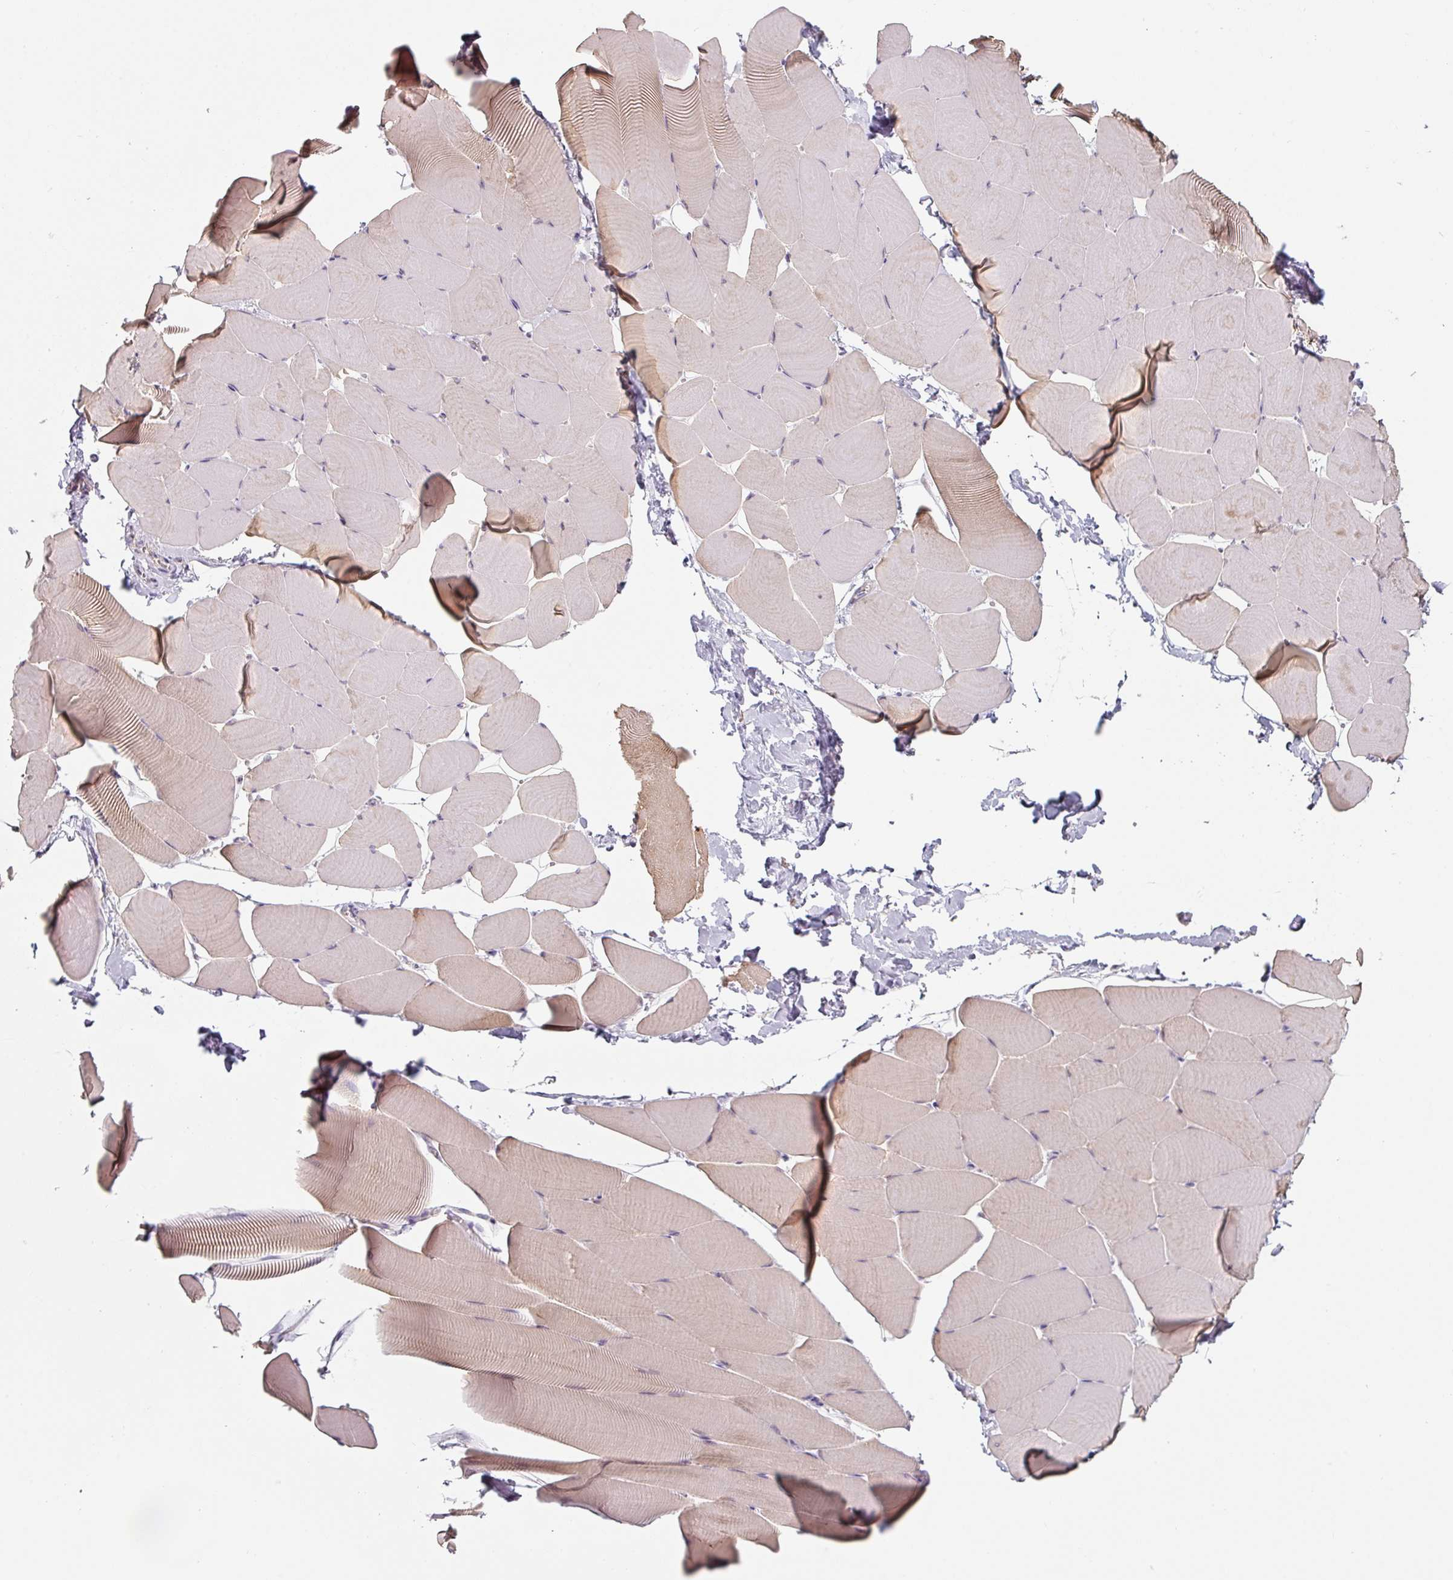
{"staining": {"intensity": "moderate", "quantity": "25%-75%", "location": "cytoplasmic/membranous"}, "tissue": "skeletal muscle", "cell_type": "Myocytes", "image_type": "normal", "snomed": [{"axis": "morphology", "description": "Normal tissue, NOS"}, {"axis": "topography", "description": "Skeletal muscle"}], "caption": "The micrograph exhibits a brown stain indicating the presence of a protein in the cytoplasmic/membranous of myocytes in skeletal muscle. (Stains: DAB in brown, nuclei in blue, Microscopy: brightfield microscopy at high magnification).", "gene": "ZBTB6", "patient": {"sex": "male", "age": 25}}